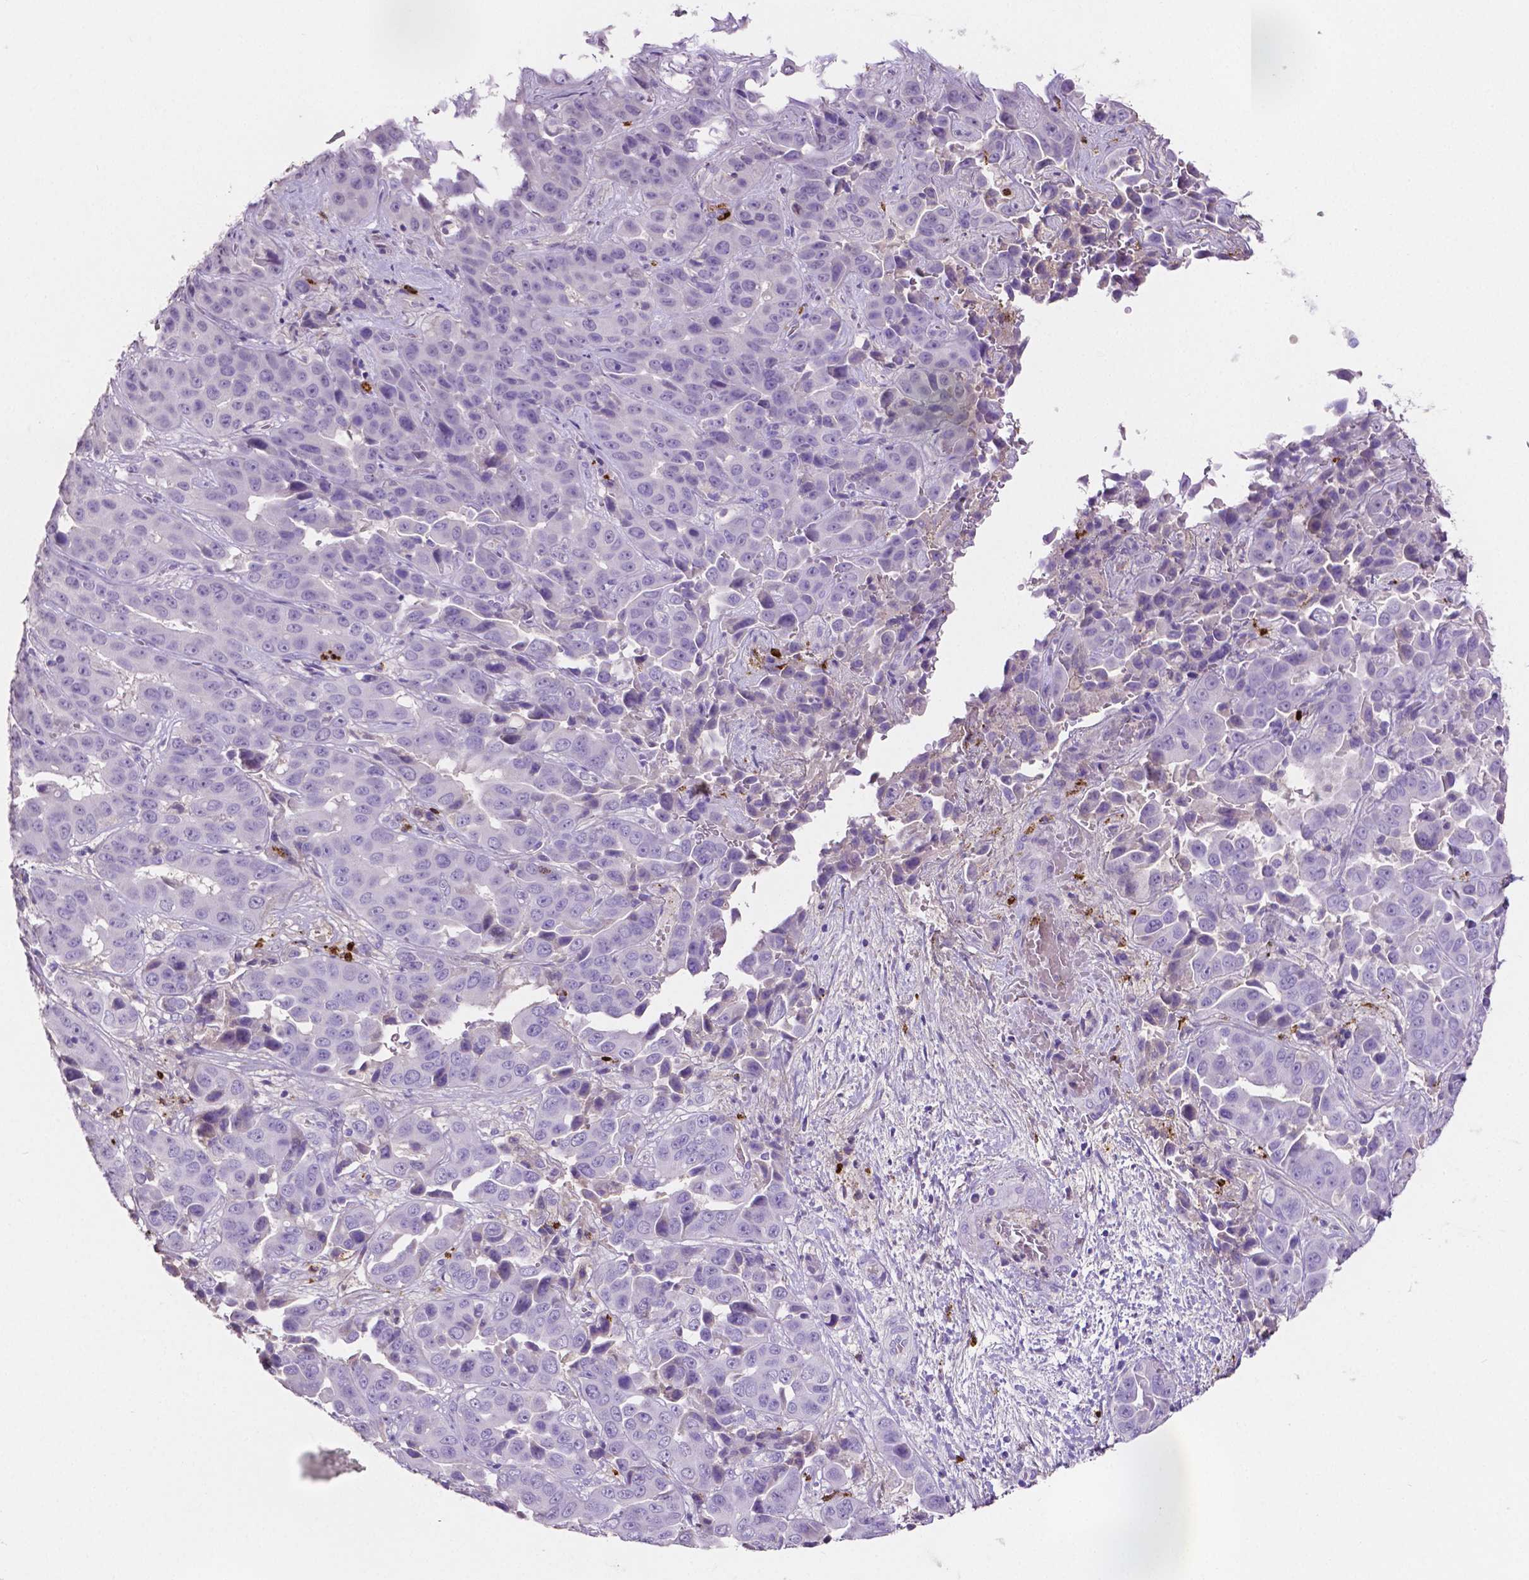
{"staining": {"intensity": "negative", "quantity": "none", "location": "none"}, "tissue": "liver cancer", "cell_type": "Tumor cells", "image_type": "cancer", "snomed": [{"axis": "morphology", "description": "Cholangiocarcinoma"}, {"axis": "topography", "description": "Liver"}], "caption": "Immunohistochemical staining of human liver cancer (cholangiocarcinoma) demonstrates no significant expression in tumor cells.", "gene": "MMP9", "patient": {"sex": "female", "age": 52}}